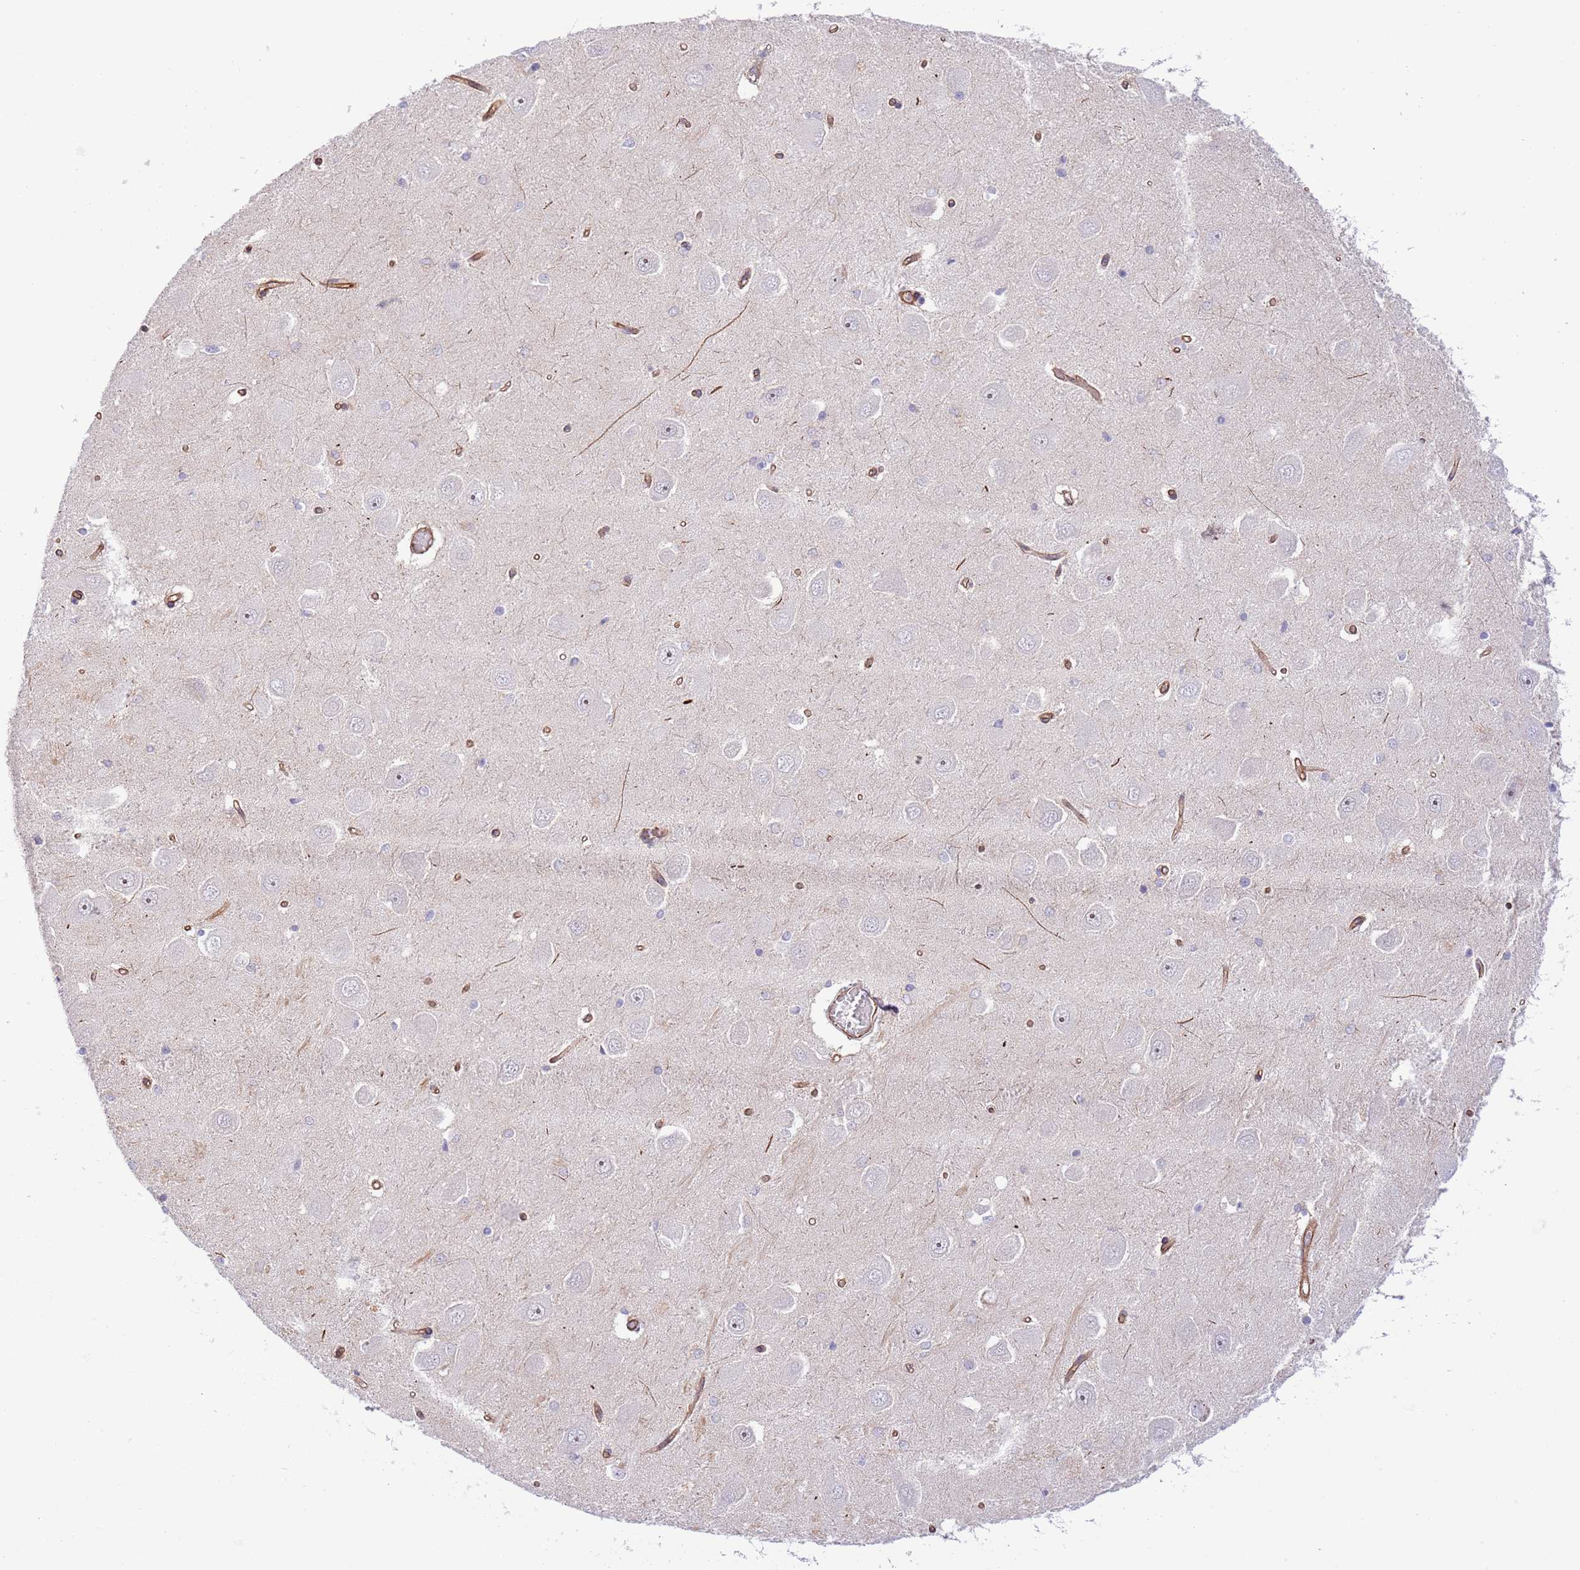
{"staining": {"intensity": "negative", "quantity": "none", "location": "none"}, "tissue": "hippocampus", "cell_type": "Glial cells", "image_type": "normal", "snomed": [{"axis": "morphology", "description": "Normal tissue, NOS"}, {"axis": "topography", "description": "Hippocampus"}], "caption": "IHC image of benign hippocampus: hippocampus stained with DAB (3,3'-diaminobenzidine) displays no significant protein positivity in glial cells.", "gene": "NEK3", "patient": {"sex": "male", "age": 45}}